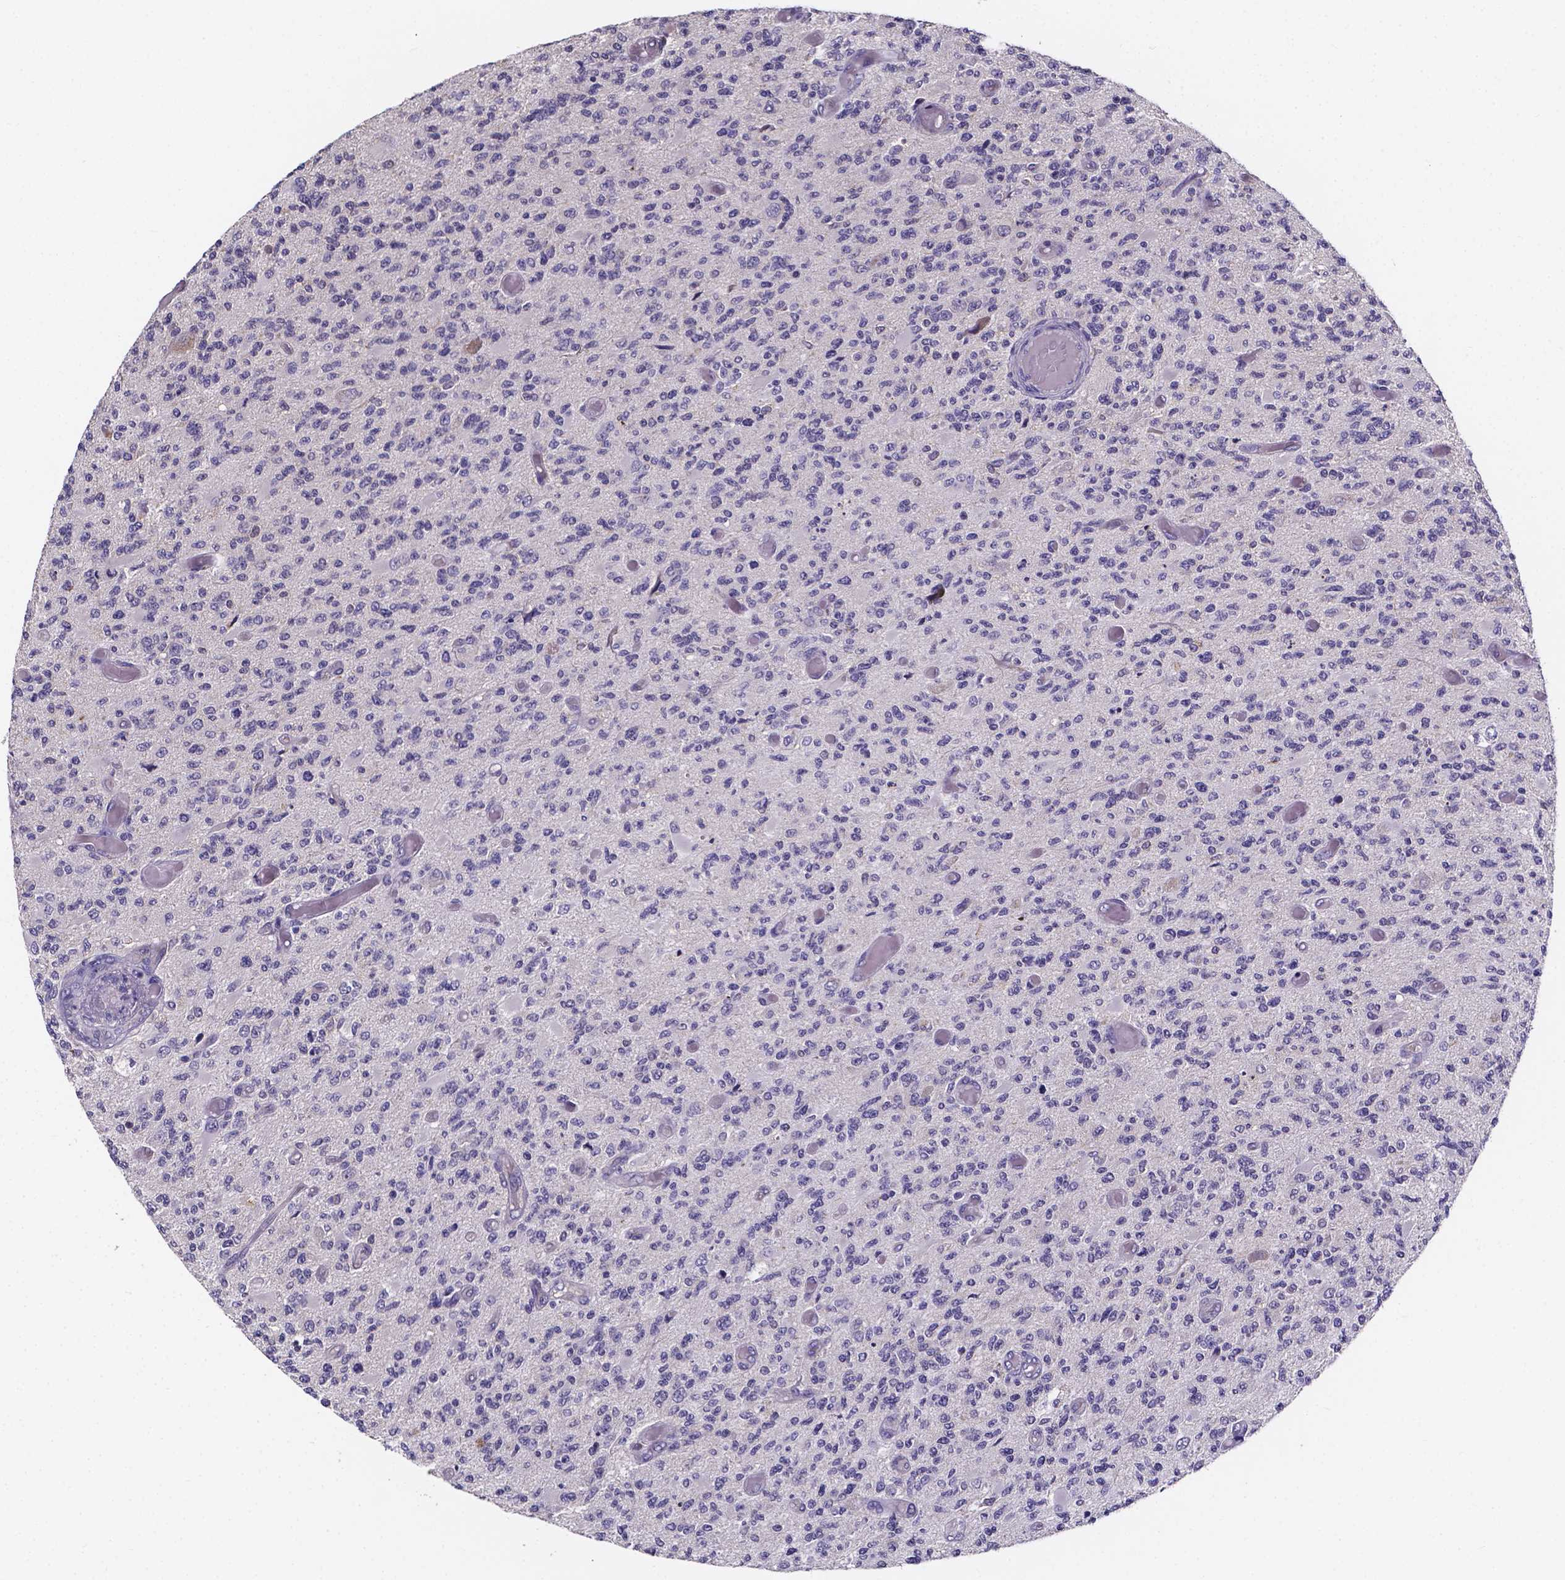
{"staining": {"intensity": "negative", "quantity": "none", "location": "none"}, "tissue": "glioma", "cell_type": "Tumor cells", "image_type": "cancer", "snomed": [{"axis": "morphology", "description": "Glioma, malignant, High grade"}, {"axis": "topography", "description": "Brain"}], "caption": "DAB immunohistochemical staining of glioma reveals no significant staining in tumor cells. The staining is performed using DAB brown chromogen with nuclei counter-stained in using hematoxylin.", "gene": "SPOCD1", "patient": {"sex": "female", "age": 63}}